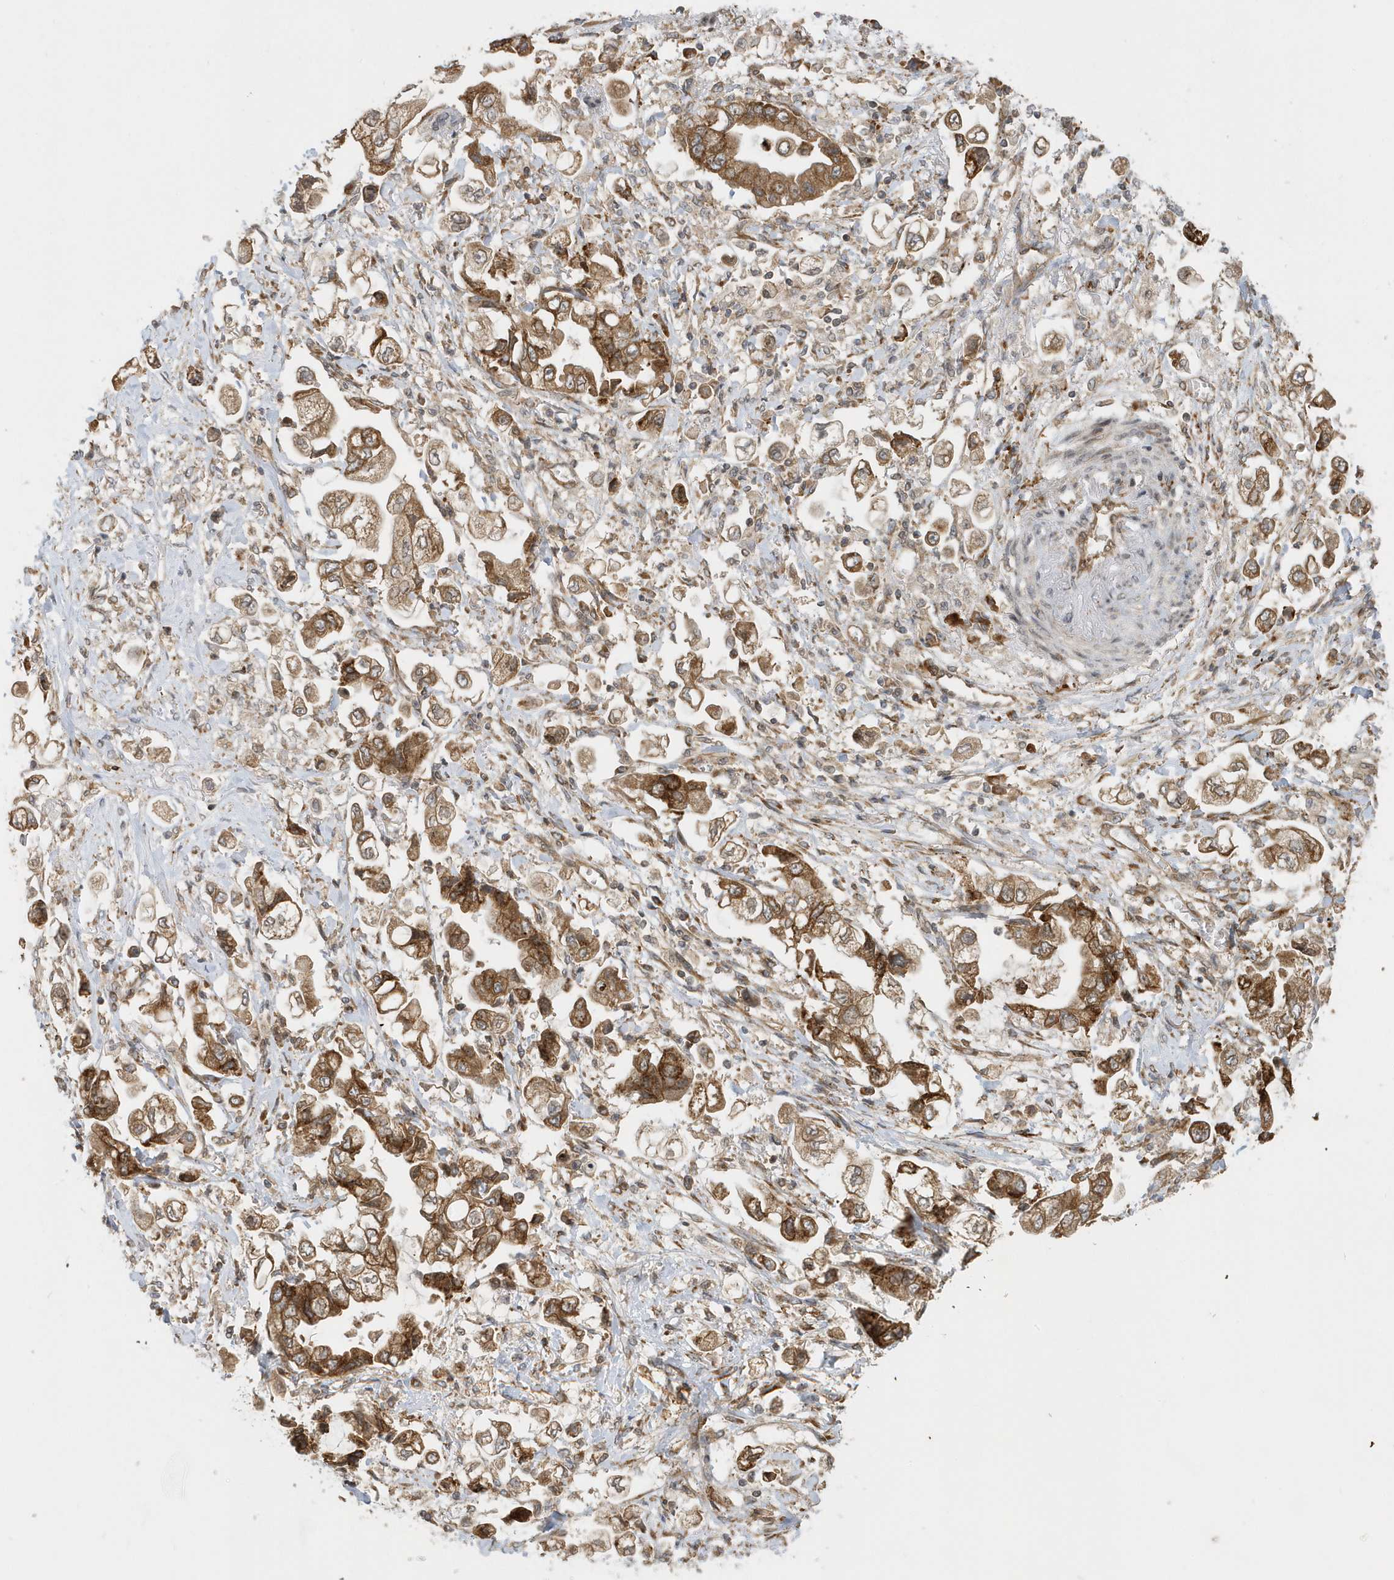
{"staining": {"intensity": "strong", "quantity": ">75%", "location": "cytoplasmic/membranous"}, "tissue": "stomach cancer", "cell_type": "Tumor cells", "image_type": "cancer", "snomed": [{"axis": "morphology", "description": "Adenocarcinoma, NOS"}, {"axis": "topography", "description": "Stomach"}], "caption": "Protein expression analysis of human stomach cancer (adenocarcinoma) reveals strong cytoplasmic/membranous expression in approximately >75% of tumor cells.", "gene": "METTL21A", "patient": {"sex": "male", "age": 62}}